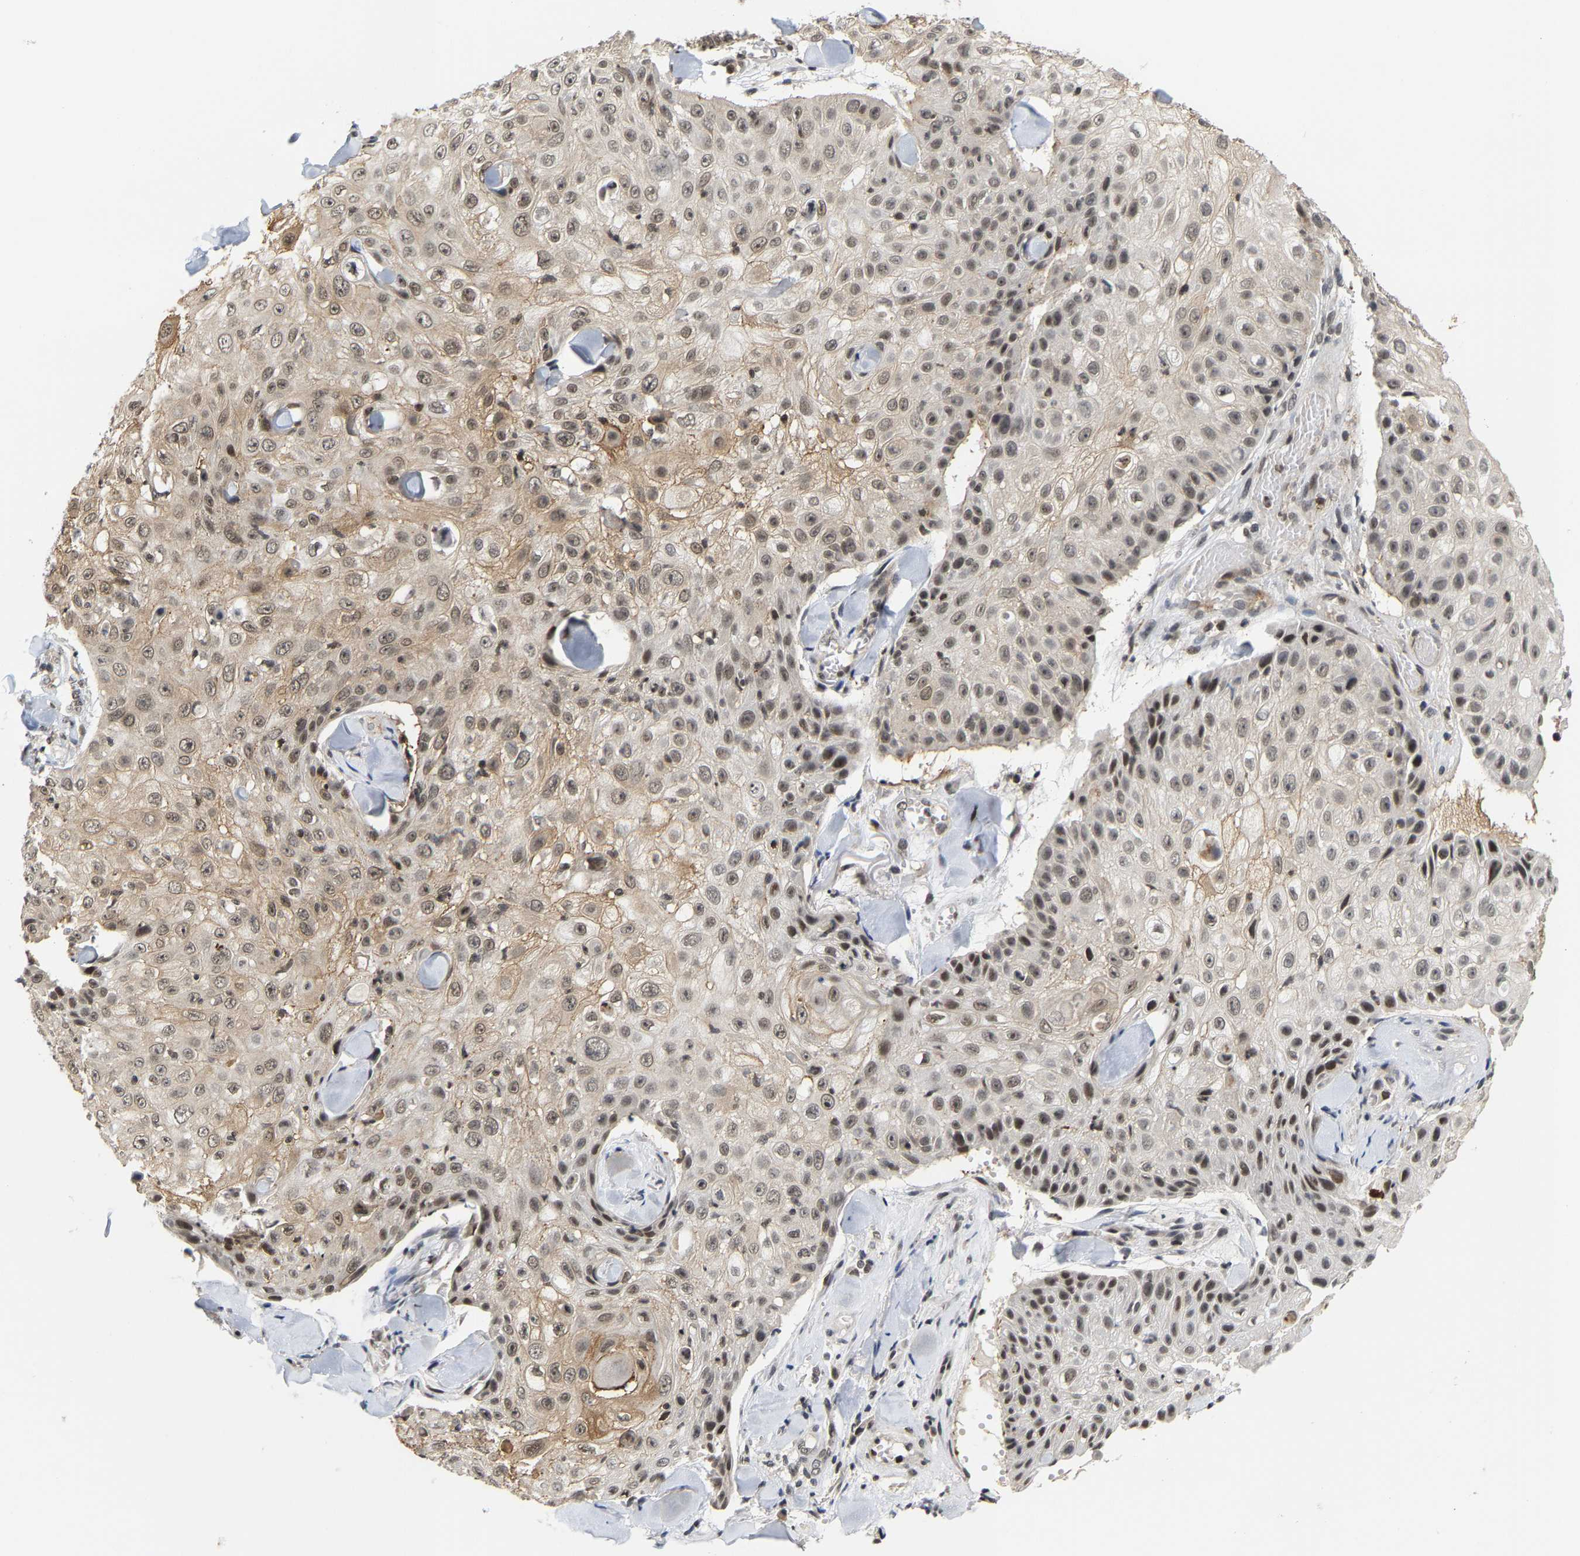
{"staining": {"intensity": "weak", "quantity": ">75%", "location": "nuclear"}, "tissue": "skin cancer", "cell_type": "Tumor cells", "image_type": "cancer", "snomed": [{"axis": "morphology", "description": "Squamous cell carcinoma, NOS"}, {"axis": "topography", "description": "Skin"}], "caption": "IHC photomicrograph of squamous cell carcinoma (skin) stained for a protein (brown), which reveals low levels of weak nuclear staining in approximately >75% of tumor cells.", "gene": "ANKRD6", "patient": {"sex": "male", "age": 86}}